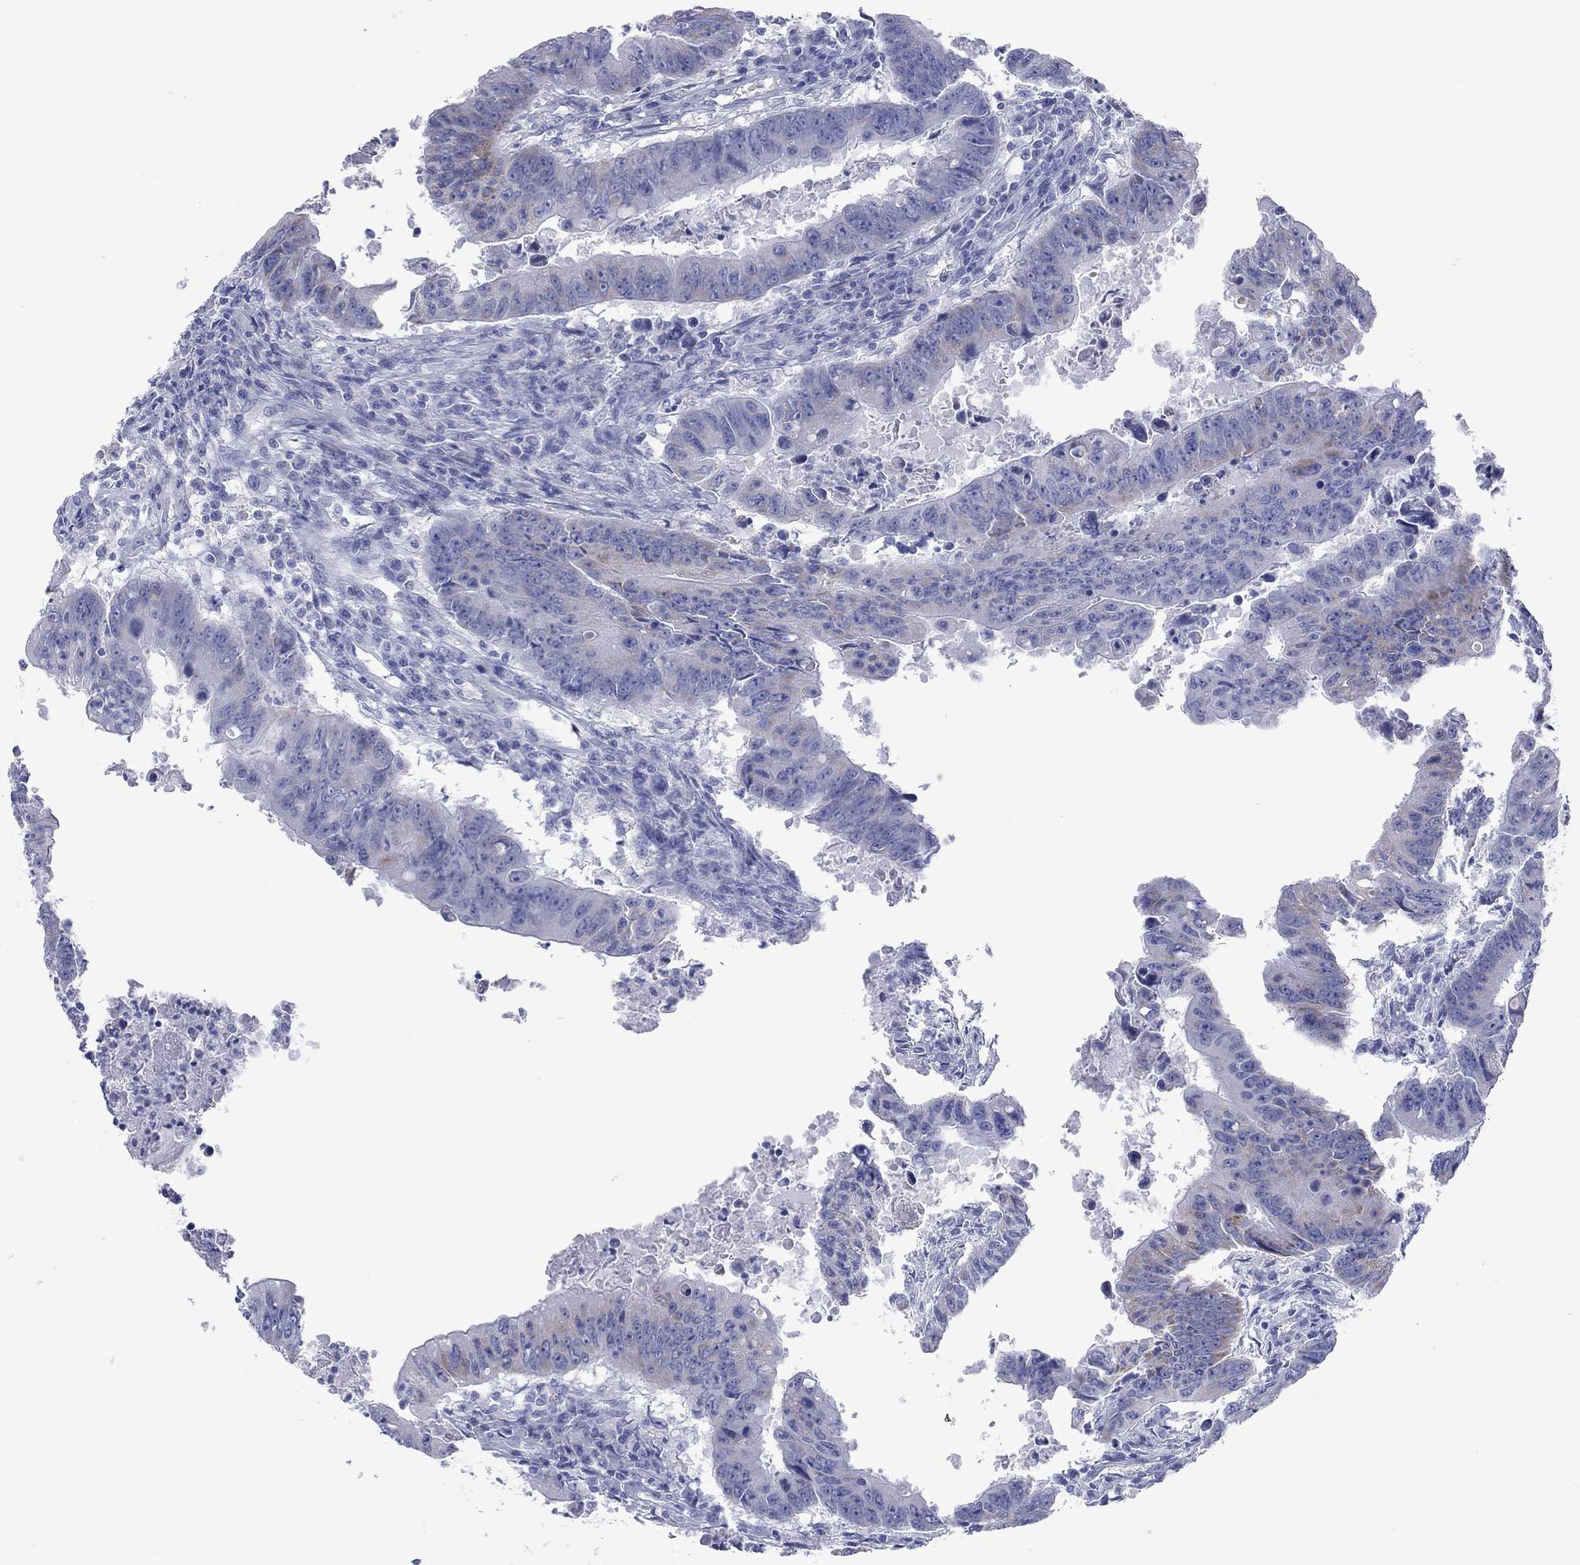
{"staining": {"intensity": "negative", "quantity": "none", "location": "none"}, "tissue": "colorectal cancer", "cell_type": "Tumor cells", "image_type": "cancer", "snomed": [{"axis": "morphology", "description": "Adenocarcinoma, NOS"}, {"axis": "topography", "description": "Colon"}], "caption": "Human colorectal adenocarcinoma stained for a protein using IHC reveals no expression in tumor cells.", "gene": "VSIG10", "patient": {"sex": "female", "age": 87}}